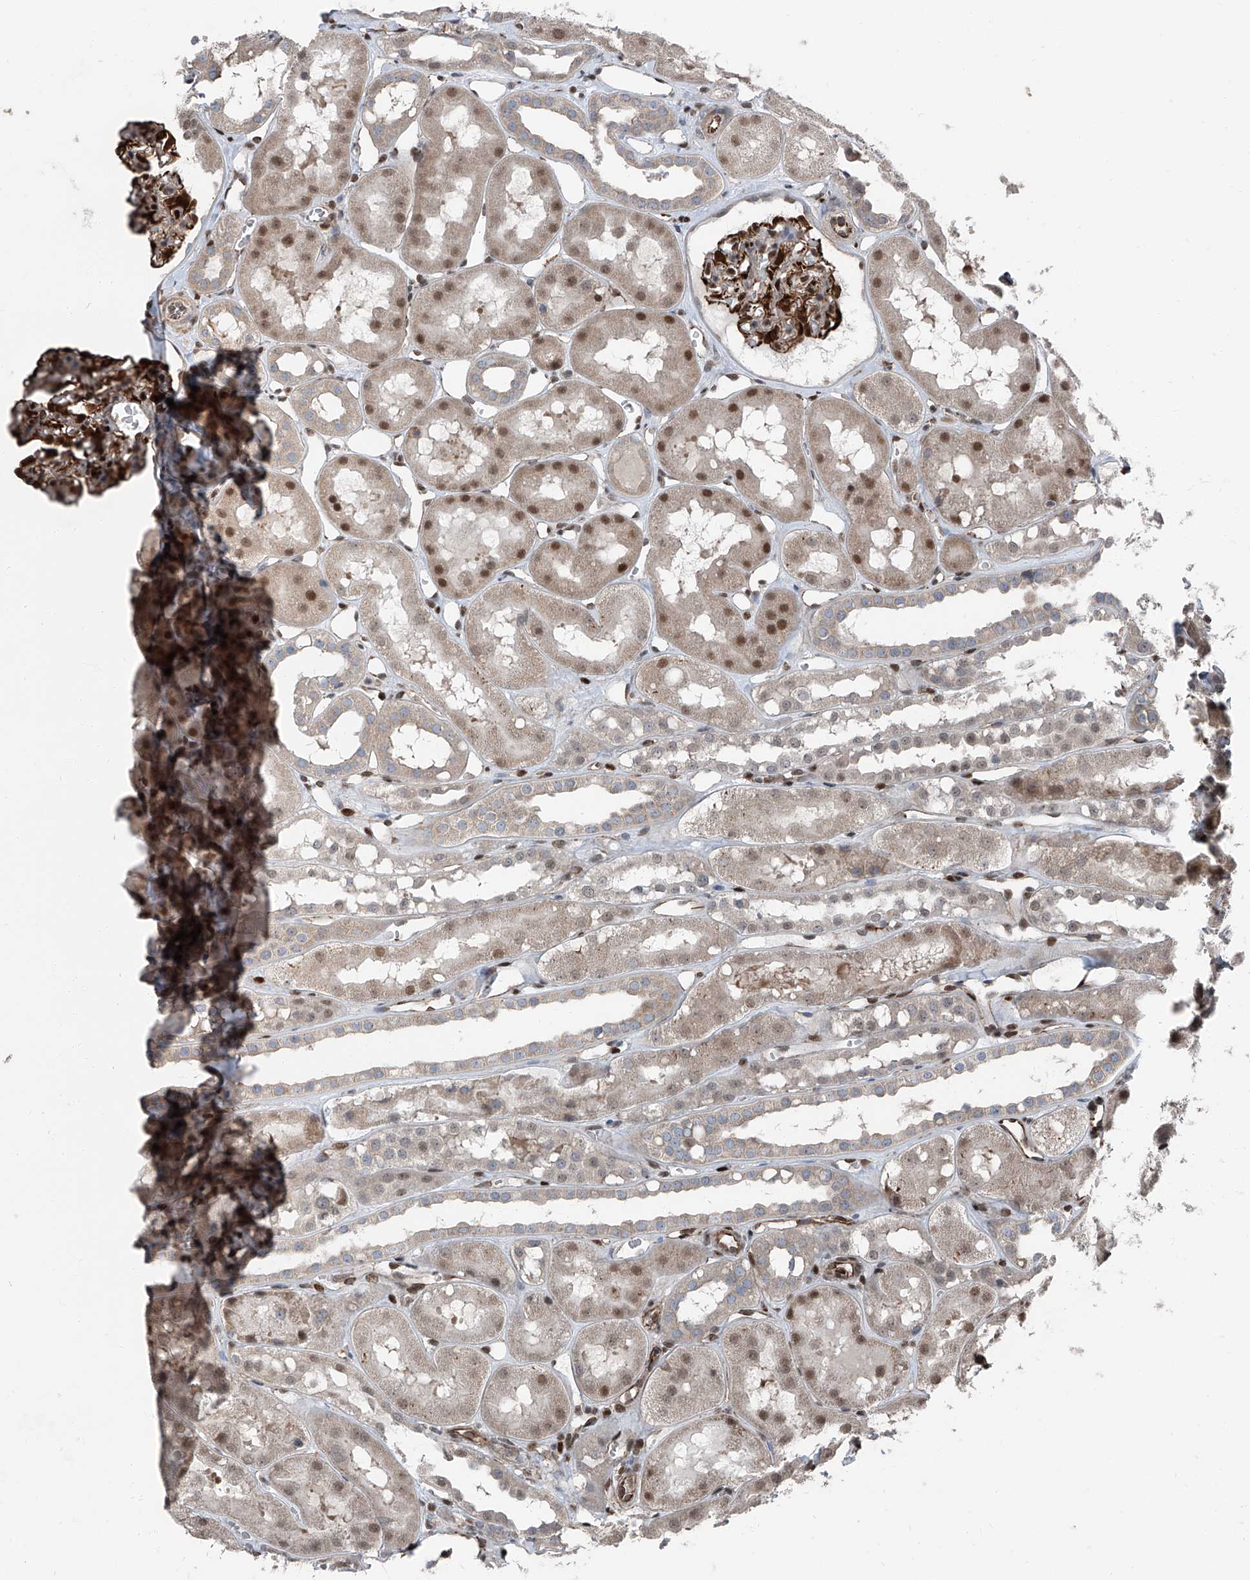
{"staining": {"intensity": "strong", "quantity": "25%-75%", "location": "cytoplasmic/membranous,nuclear"}, "tissue": "kidney", "cell_type": "Cells in glomeruli", "image_type": "normal", "snomed": [{"axis": "morphology", "description": "Normal tissue, NOS"}, {"axis": "topography", "description": "Kidney"}], "caption": "A brown stain labels strong cytoplasmic/membranous,nuclear staining of a protein in cells in glomeruli of normal human kidney.", "gene": "FKBP5", "patient": {"sex": "male", "age": 16}}